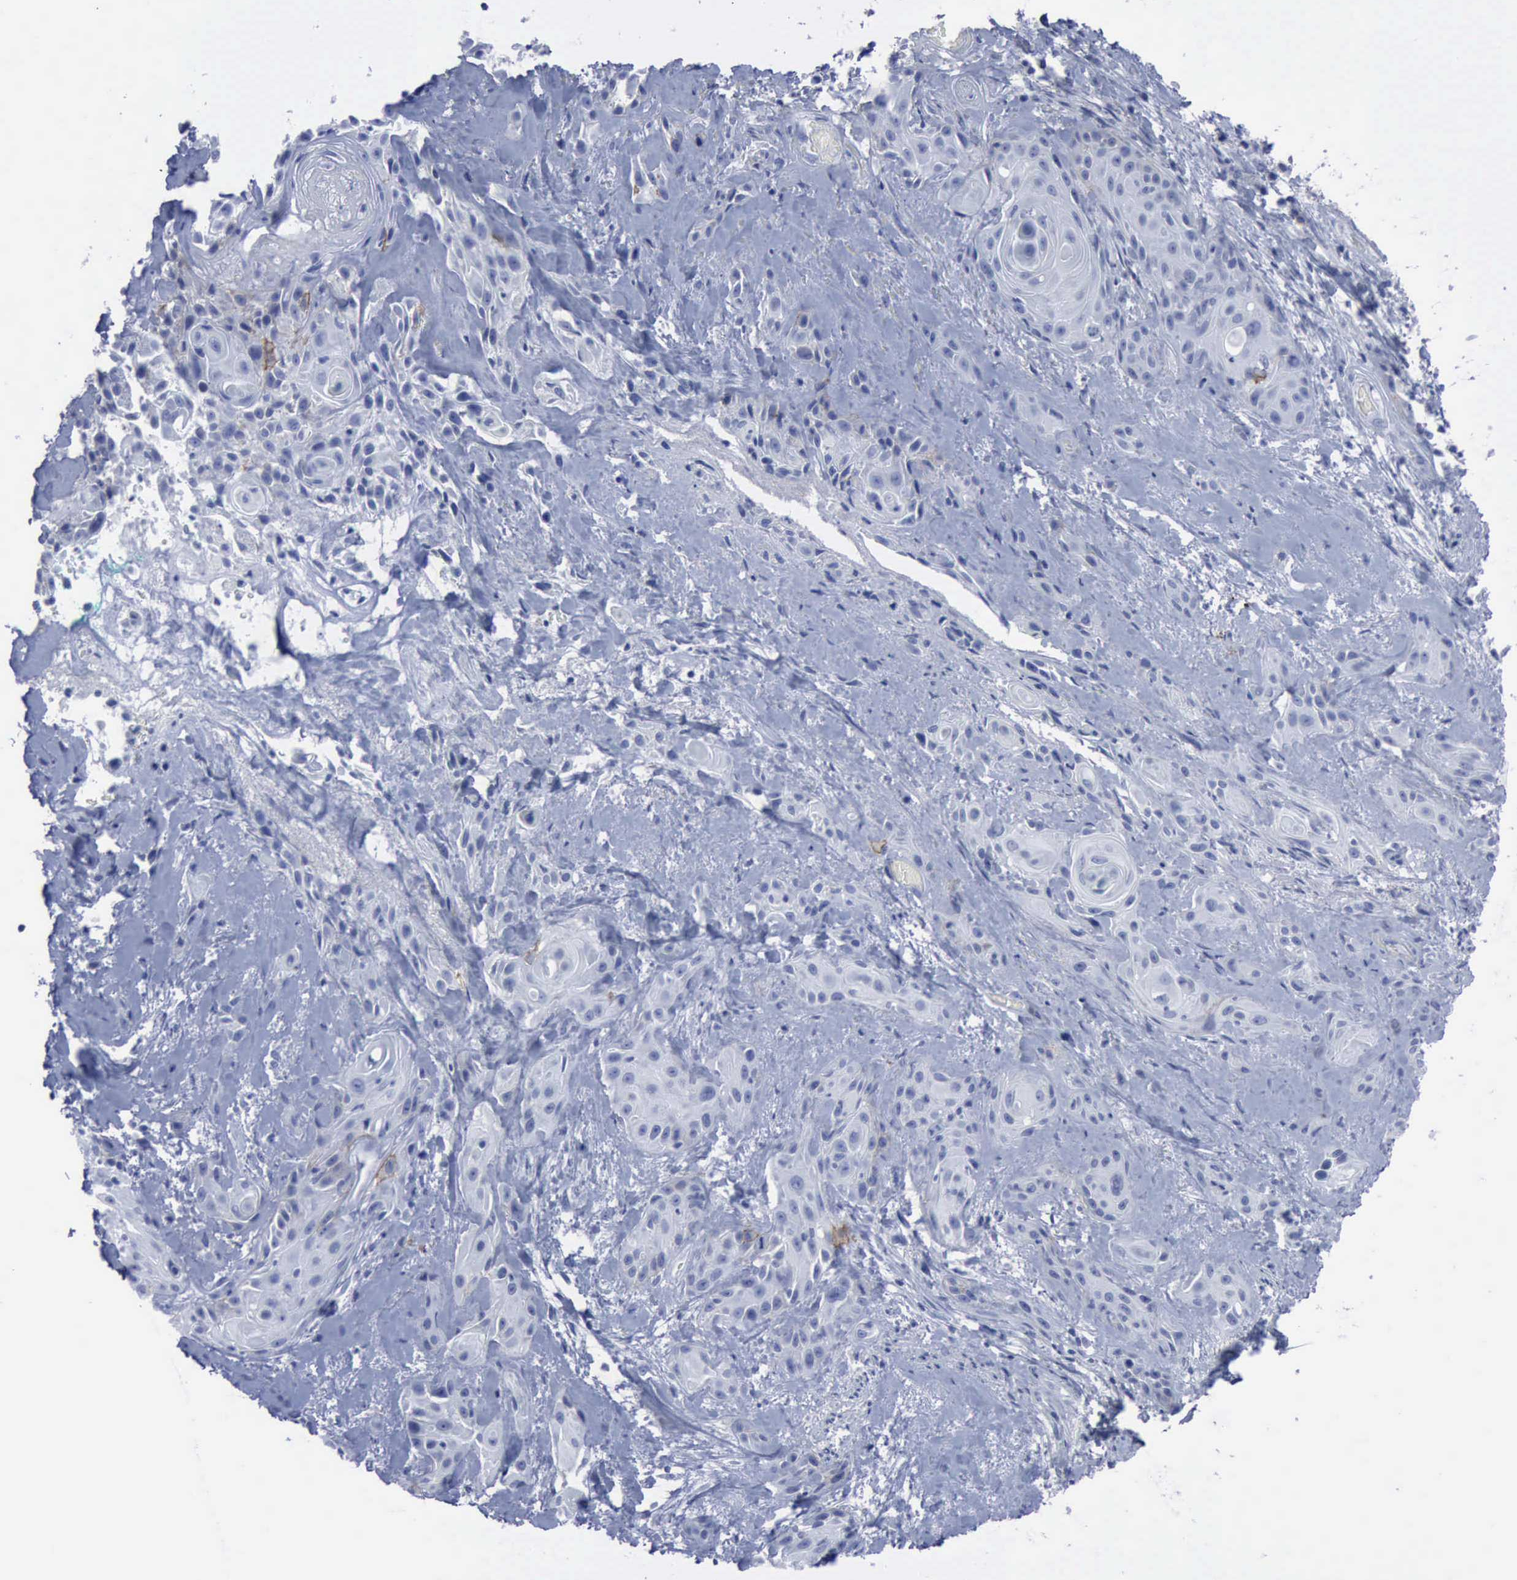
{"staining": {"intensity": "negative", "quantity": "none", "location": "none"}, "tissue": "skin cancer", "cell_type": "Tumor cells", "image_type": "cancer", "snomed": [{"axis": "morphology", "description": "Squamous cell carcinoma, NOS"}, {"axis": "topography", "description": "Skin"}, {"axis": "topography", "description": "Anal"}], "caption": "DAB immunohistochemical staining of human skin squamous cell carcinoma displays no significant expression in tumor cells.", "gene": "NGFR", "patient": {"sex": "male", "age": 64}}